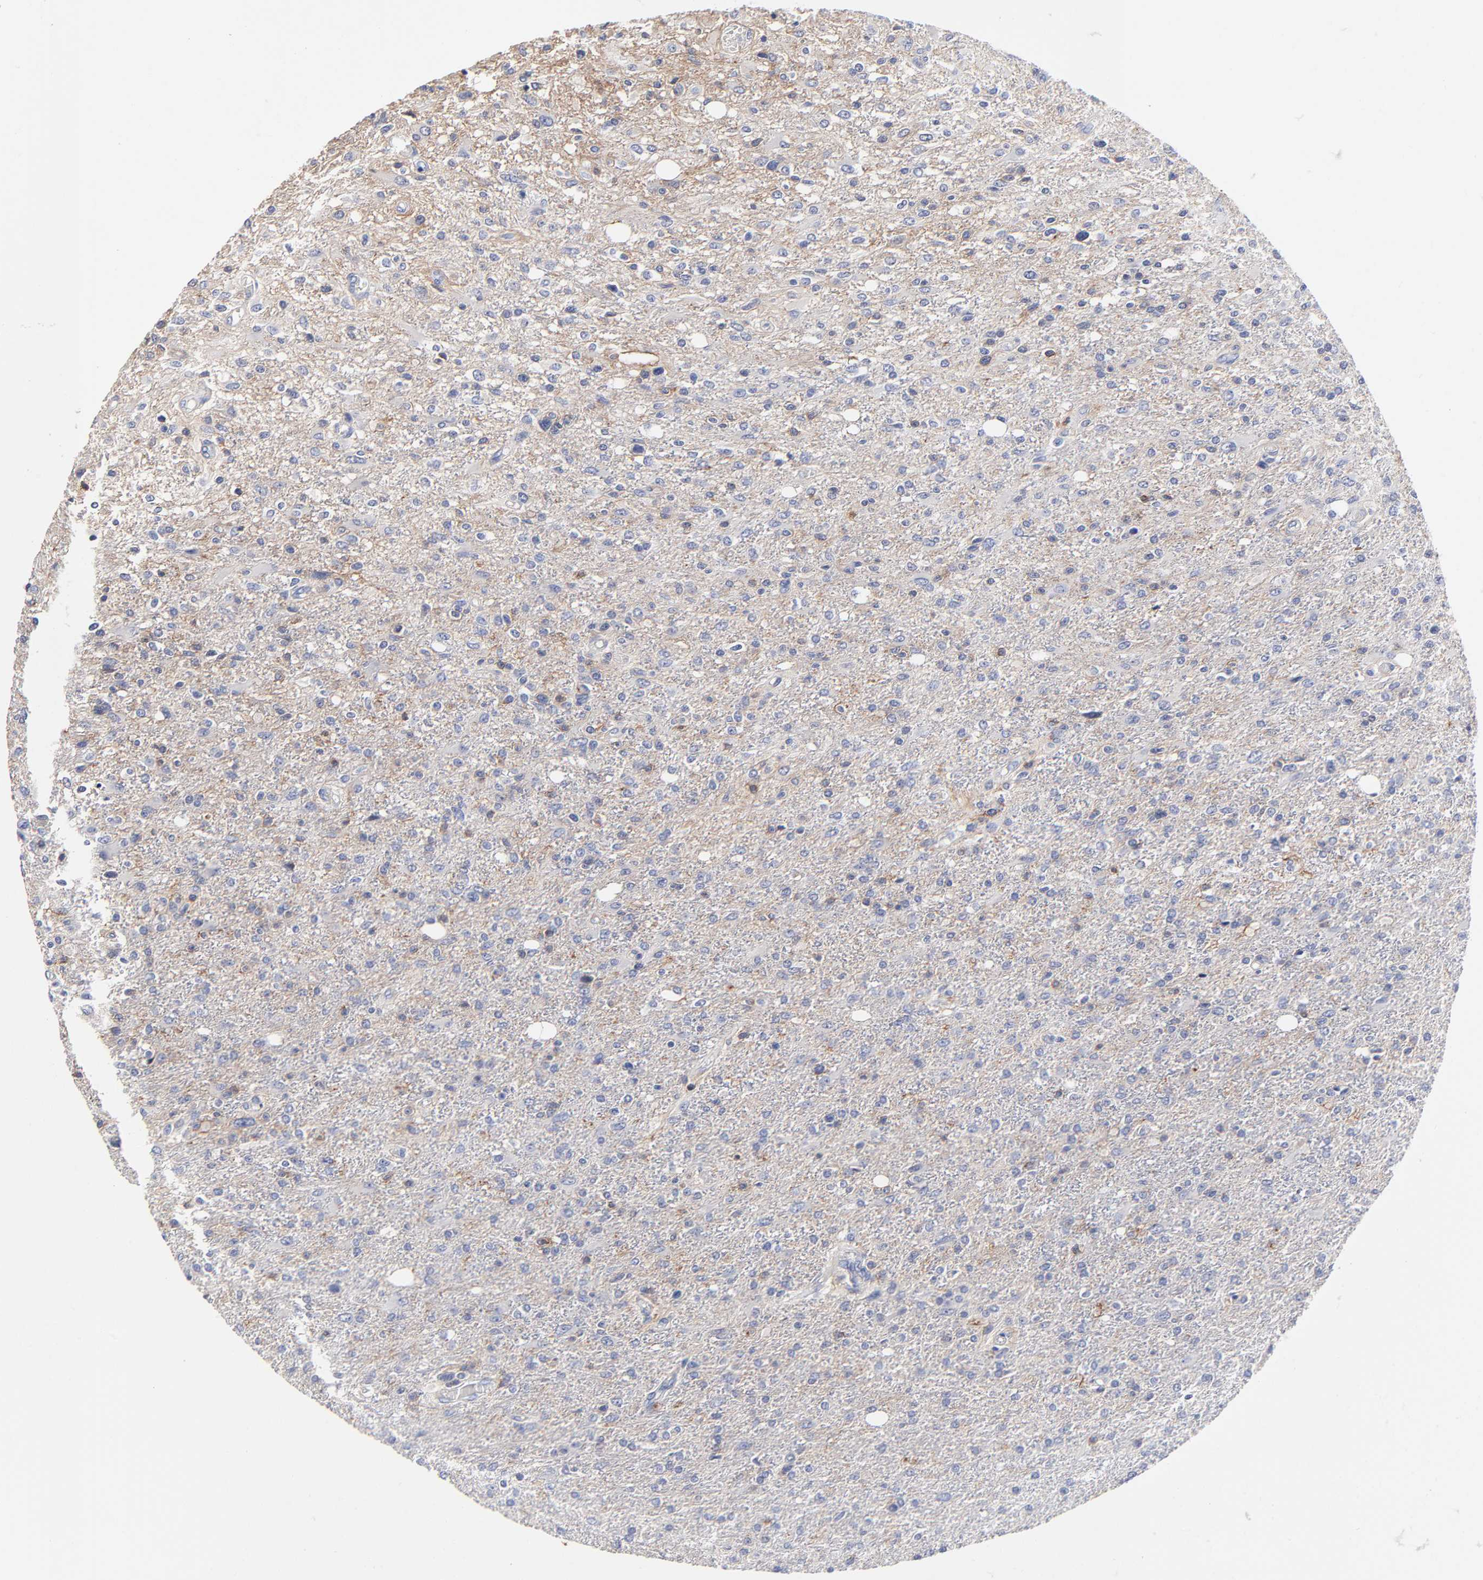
{"staining": {"intensity": "moderate", "quantity": "<25%", "location": "cytoplasmic/membranous"}, "tissue": "glioma", "cell_type": "Tumor cells", "image_type": "cancer", "snomed": [{"axis": "morphology", "description": "Glioma, malignant, High grade"}, {"axis": "topography", "description": "Cerebral cortex"}], "caption": "Malignant high-grade glioma tissue shows moderate cytoplasmic/membranous staining in about <25% of tumor cells", "gene": "CXADR", "patient": {"sex": "male", "age": 76}}